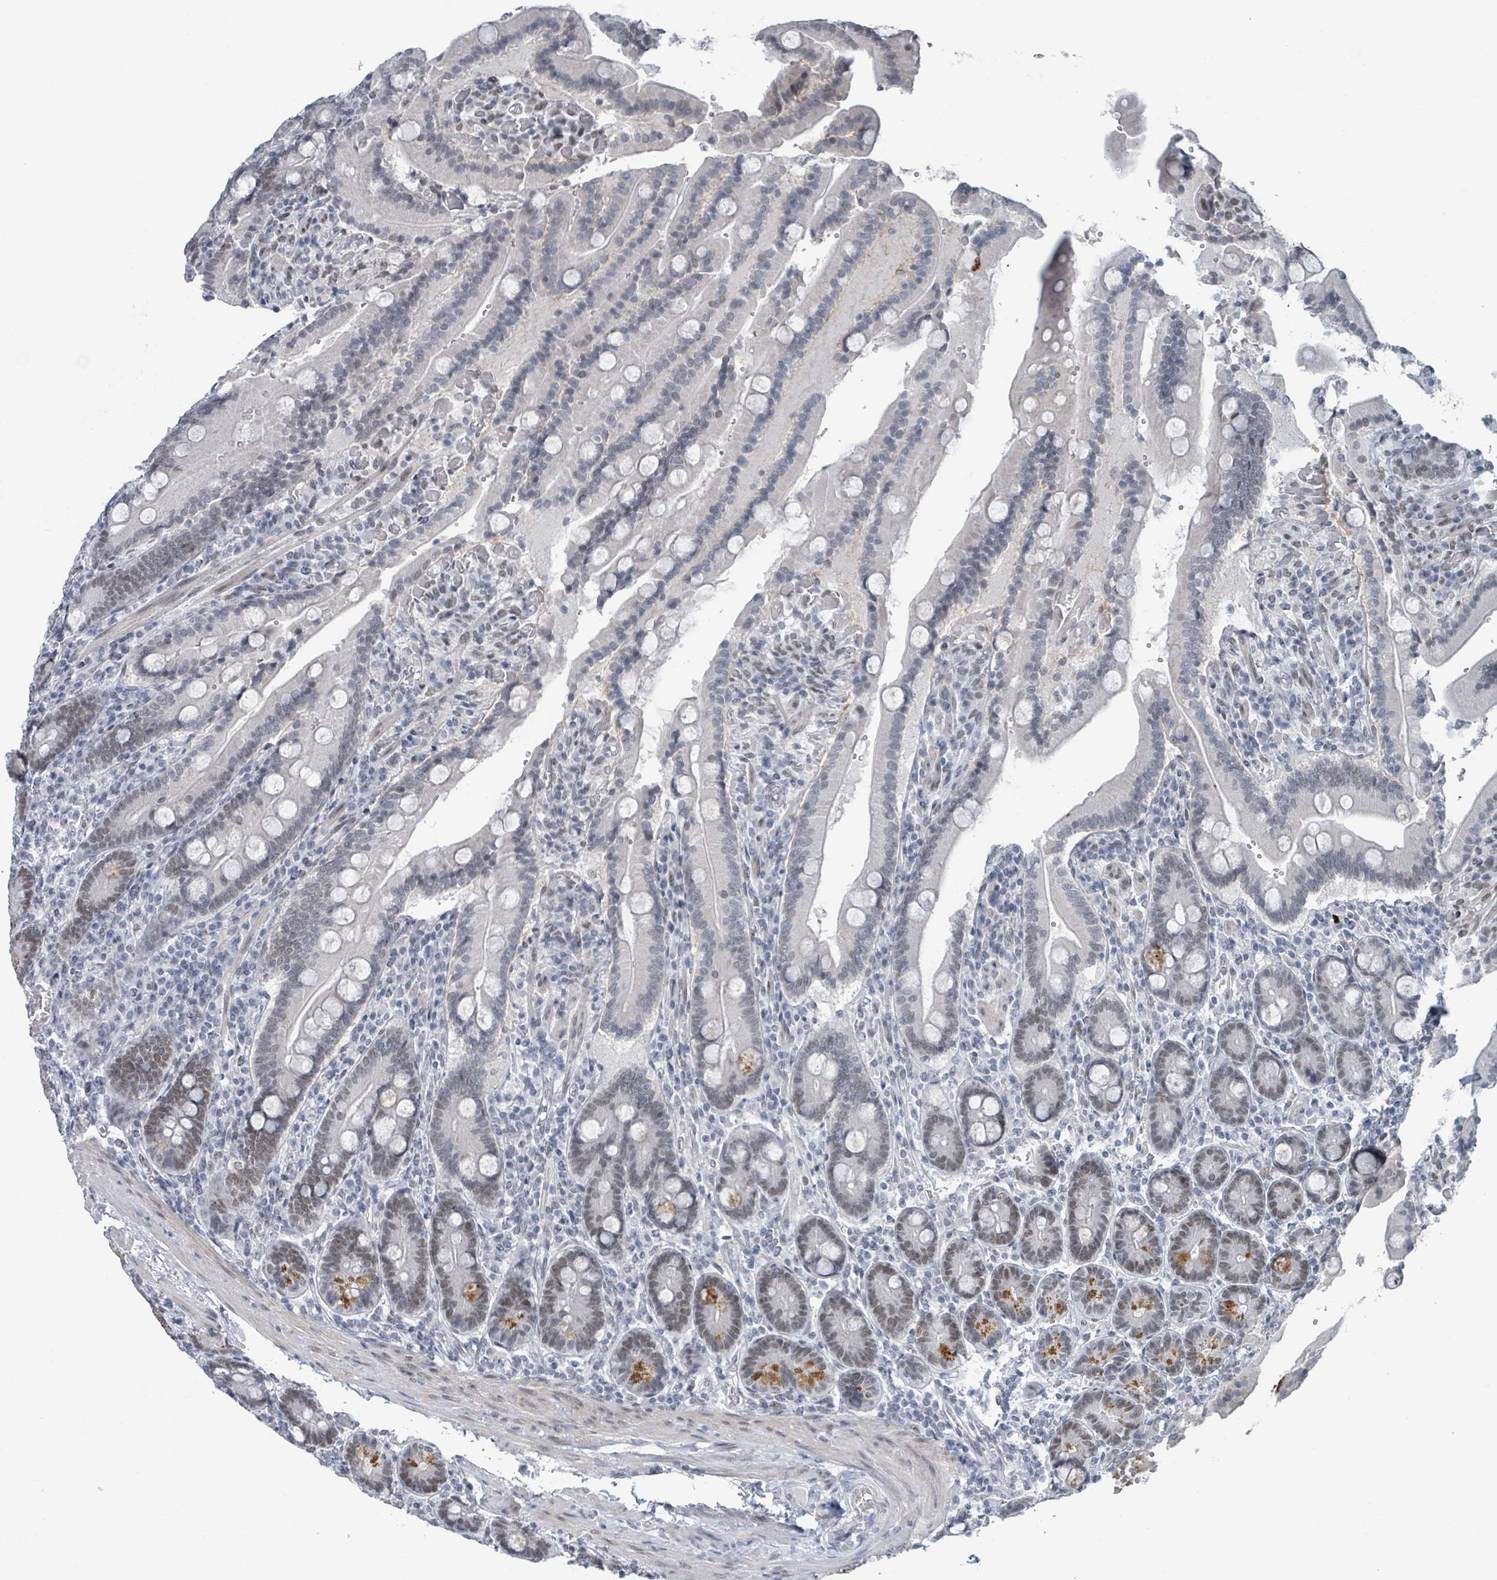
{"staining": {"intensity": "moderate", "quantity": "25%-75%", "location": "cytoplasmic/membranous,nuclear"}, "tissue": "duodenum", "cell_type": "Glandular cells", "image_type": "normal", "snomed": [{"axis": "morphology", "description": "Normal tissue, NOS"}, {"axis": "topography", "description": "Duodenum"}], "caption": "Immunohistochemical staining of benign duodenum shows moderate cytoplasmic/membranous,nuclear protein positivity in about 25%-75% of glandular cells. The staining is performed using DAB brown chromogen to label protein expression. The nuclei are counter-stained blue using hematoxylin.", "gene": "EHMT2", "patient": {"sex": "female", "age": 62}}